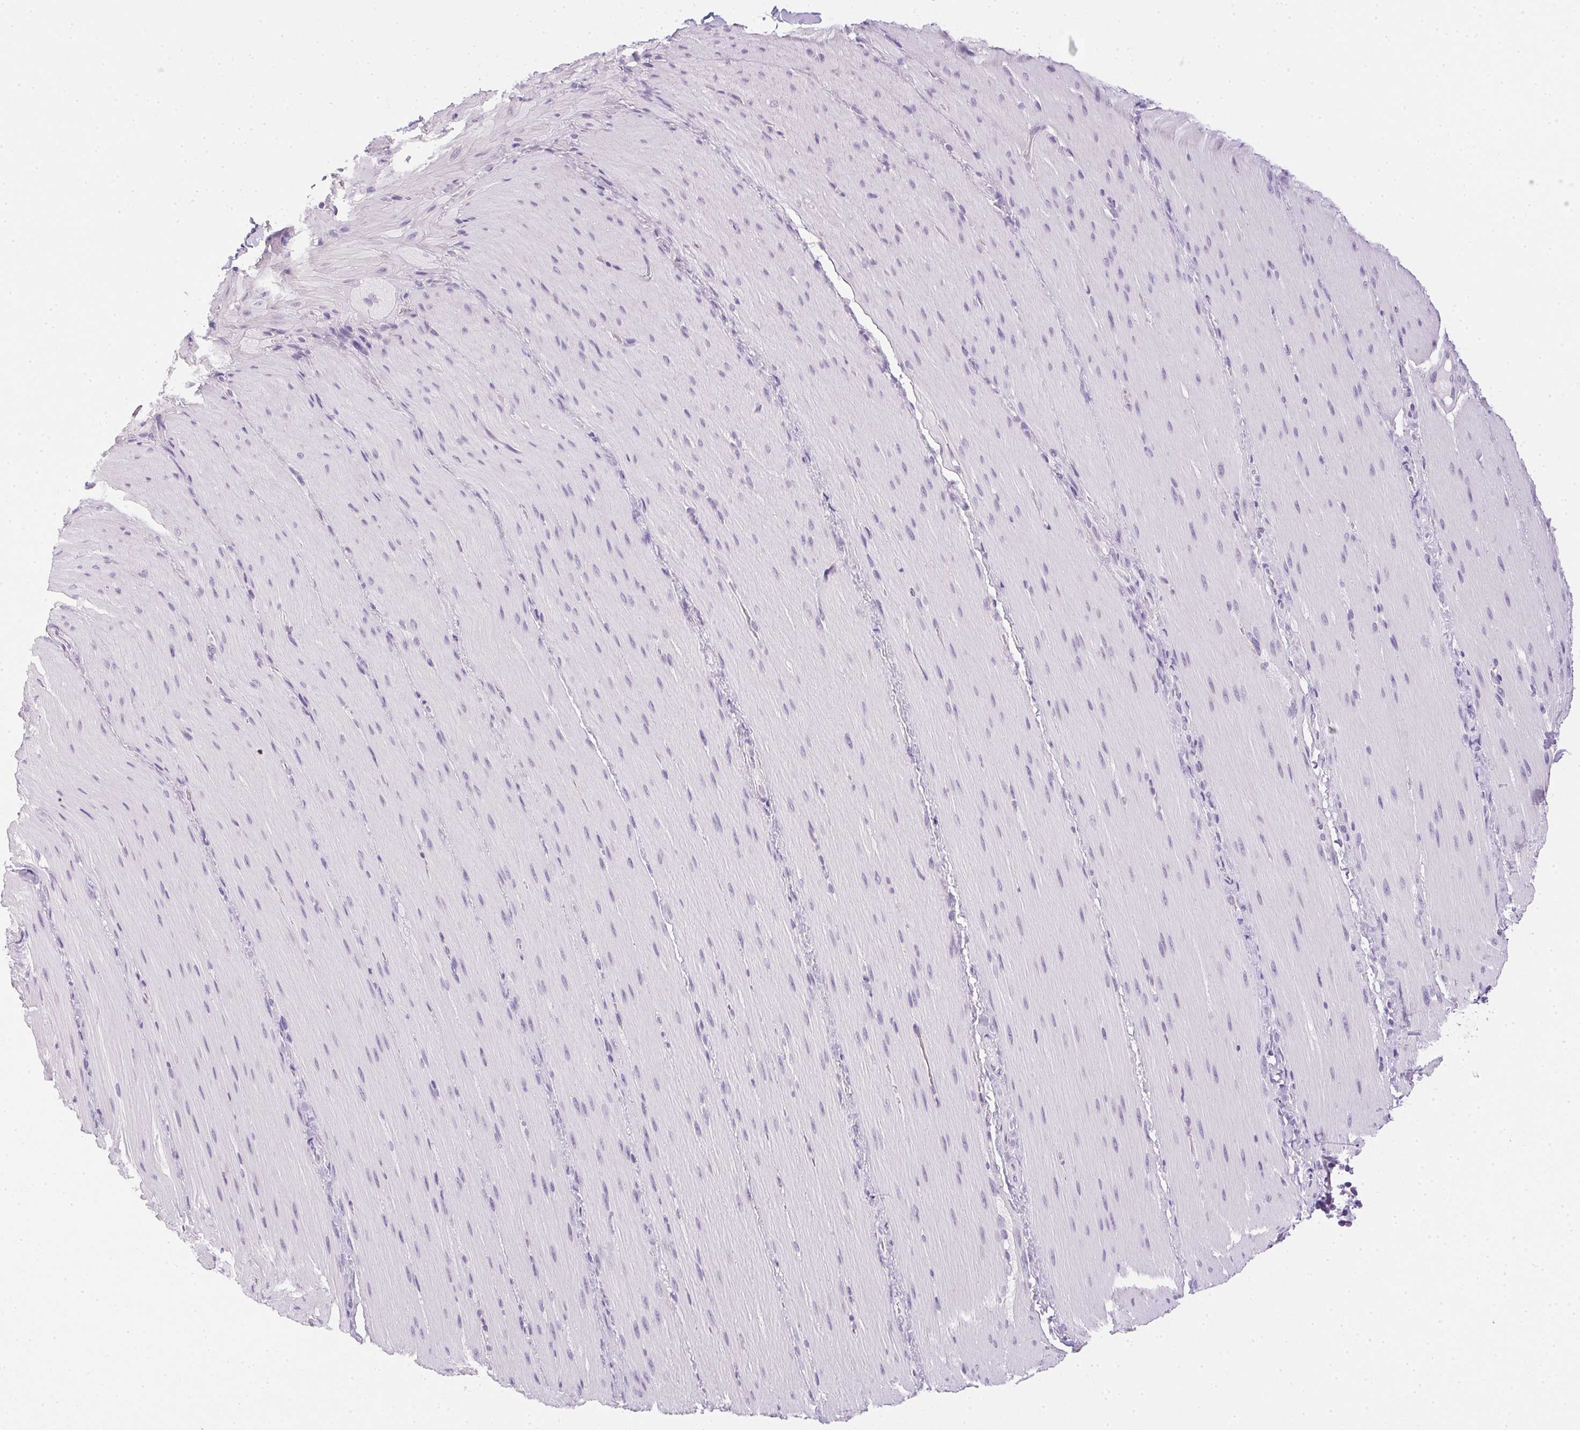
{"staining": {"intensity": "negative", "quantity": "none", "location": "none"}, "tissue": "smooth muscle", "cell_type": "Smooth muscle cells", "image_type": "normal", "snomed": [{"axis": "morphology", "description": "Normal tissue, NOS"}, {"axis": "topography", "description": "Smooth muscle"}, {"axis": "topography", "description": "Colon"}], "caption": "An IHC image of benign smooth muscle is shown. There is no staining in smooth muscle cells of smooth muscle.", "gene": "PRL", "patient": {"sex": "male", "age": 73}}